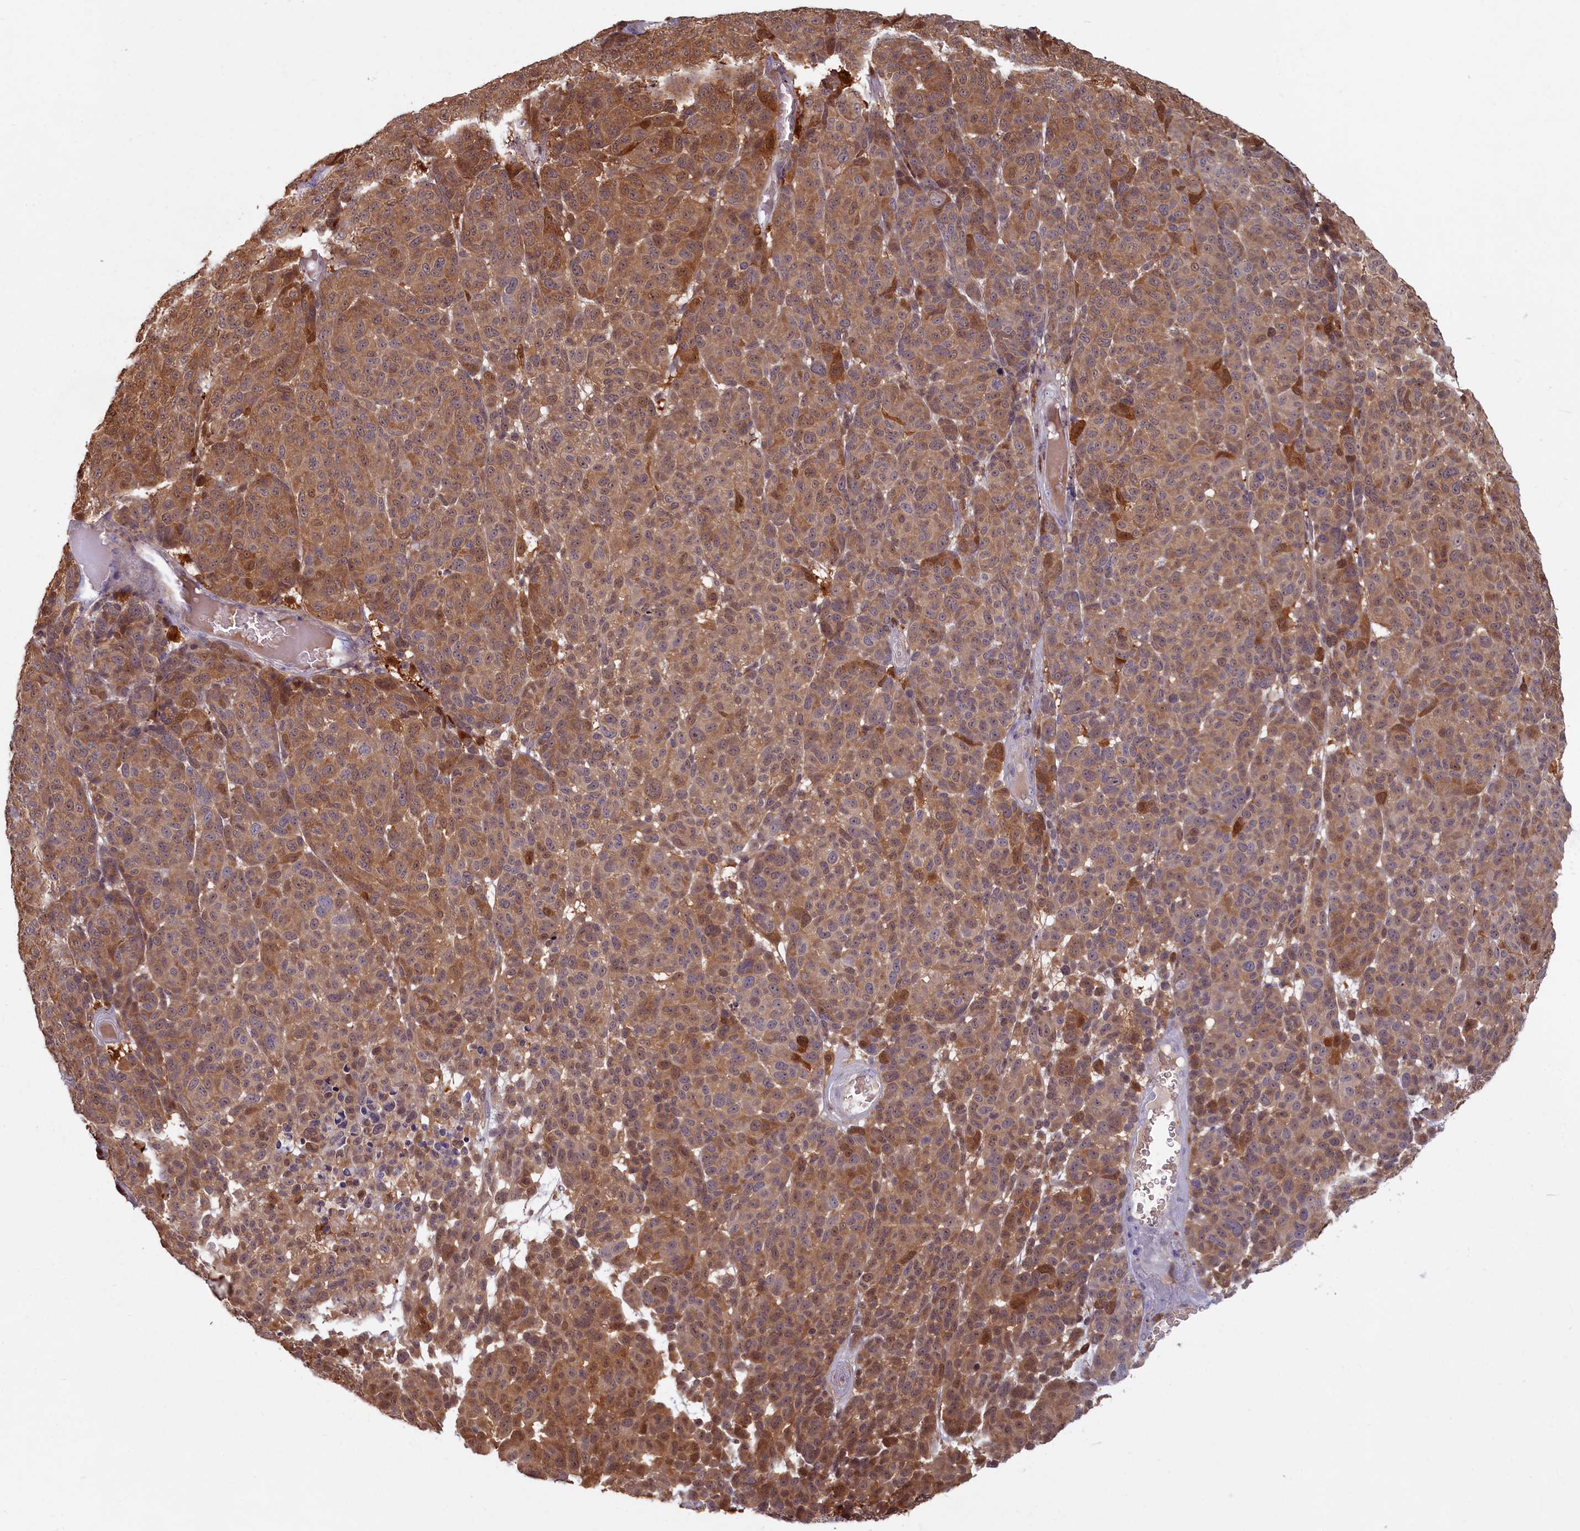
{"staining": {"intensity": "moderate", "quantity": ">75%", "location": "cytoplasmic/membranous"}, "tissue": "melanoma", "cell_type": "Tumor cells", "image_type": "cancer", "snomed": [{"axis": "morphology", "description": "Malignant melanoma, NOS"}, {"axis": "topography", "description": "Skin"}], "caption": "The immunohistochemical stain shows moderate cytoplasmic/membranous staining in tumor cells of malignant melanoma tissue.", "gene": "BLVRB", "patient": {"sex": "male", "age": 49}}